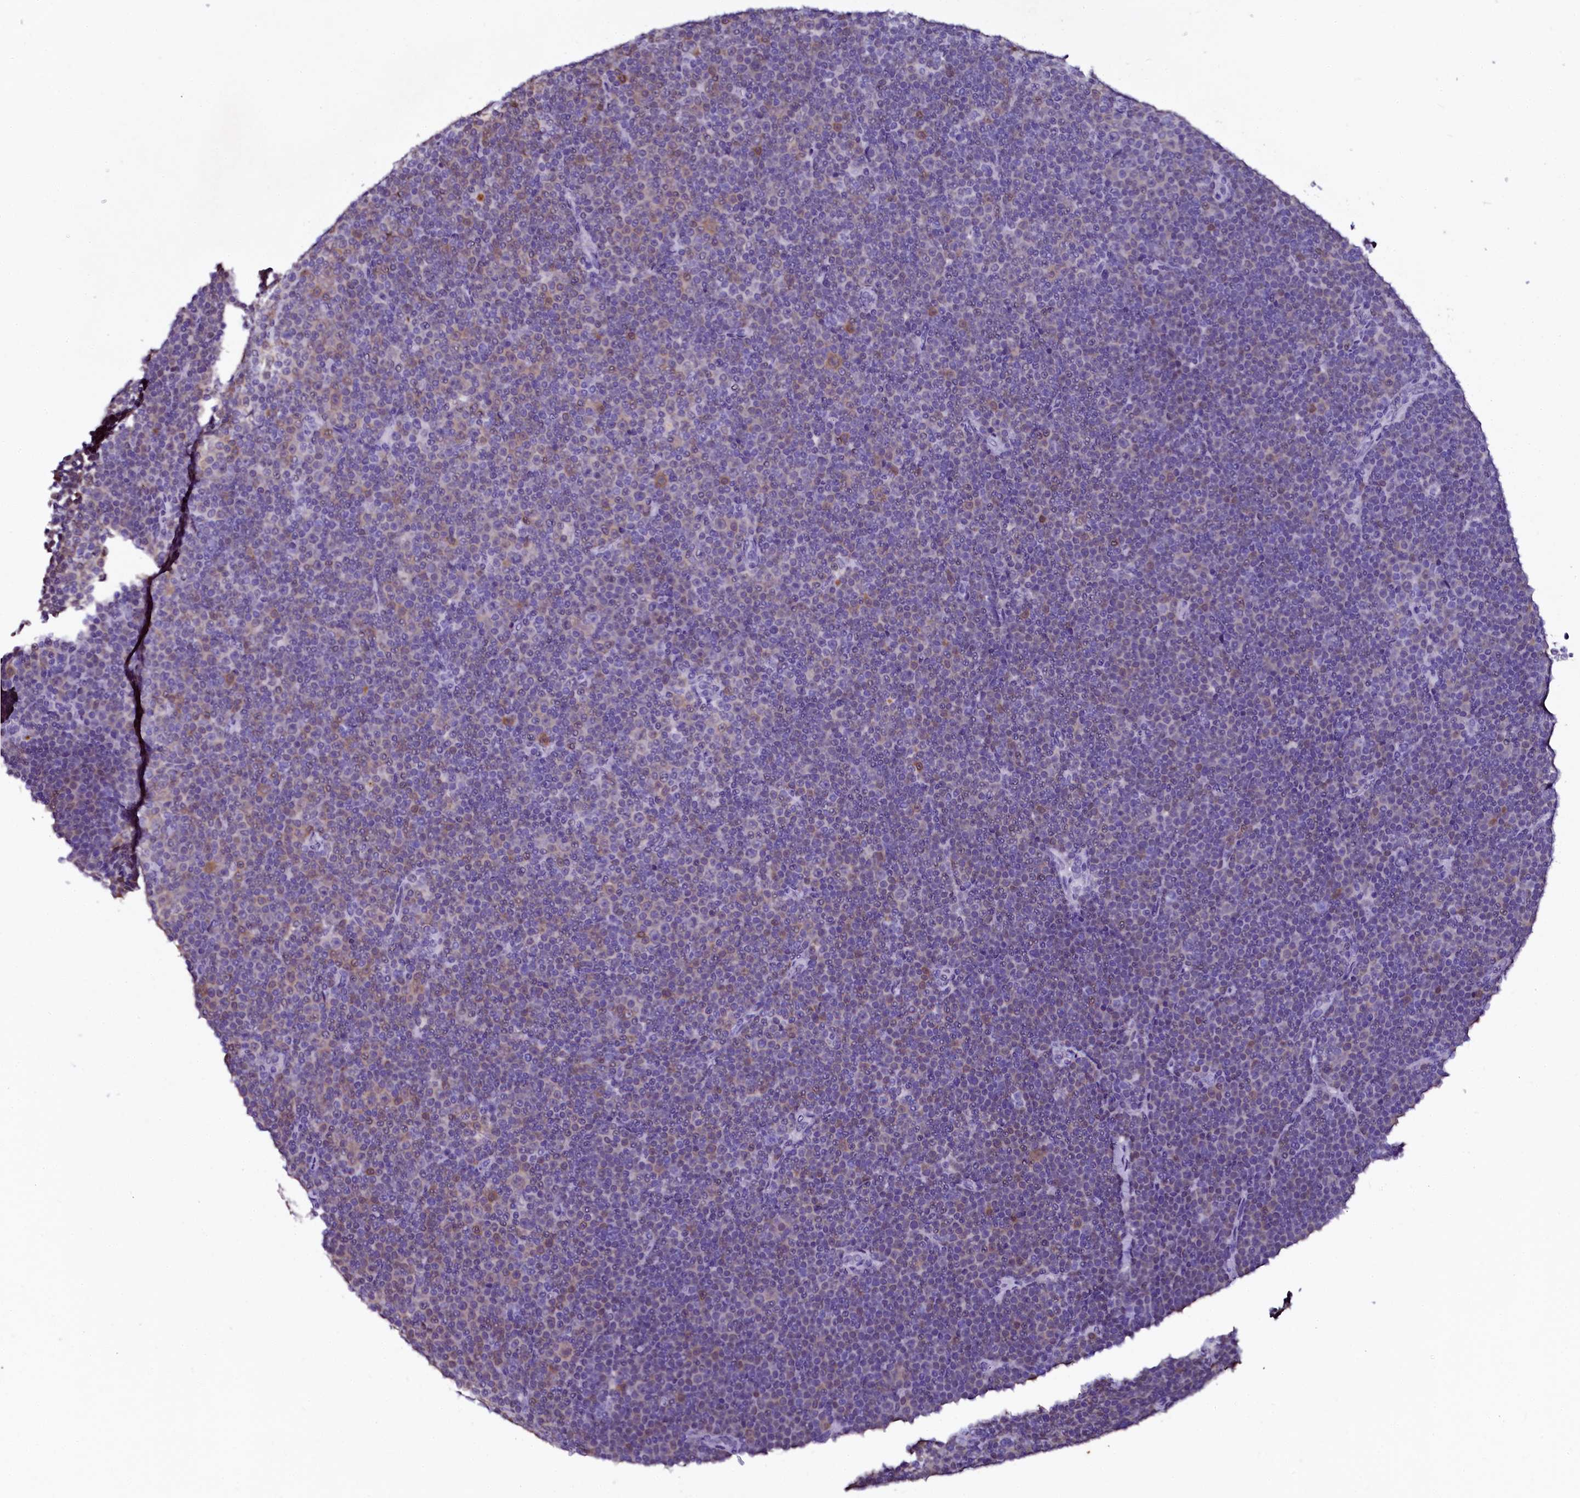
{"staining": {"intensity": "negative", "quantity": "none", "location": "none"}, "tissue": "lymphoma", "cell_type": "Tumor cells", "image_type": "cancer", "snomed": [{"axis": "morphology", "description": "Malignant lymphoma, non-Hodgkin's type, Low grade"}, {"axis": "topography", "description": "Lymph node"}], "caption": "IHC image of low-grade malignant lymphoma, non-Hodgkin's type stained for a protein (brown), which shows no expression in tumor cells.", "gene": "SORD", "patient": {"sex": "female", "age": 67}}